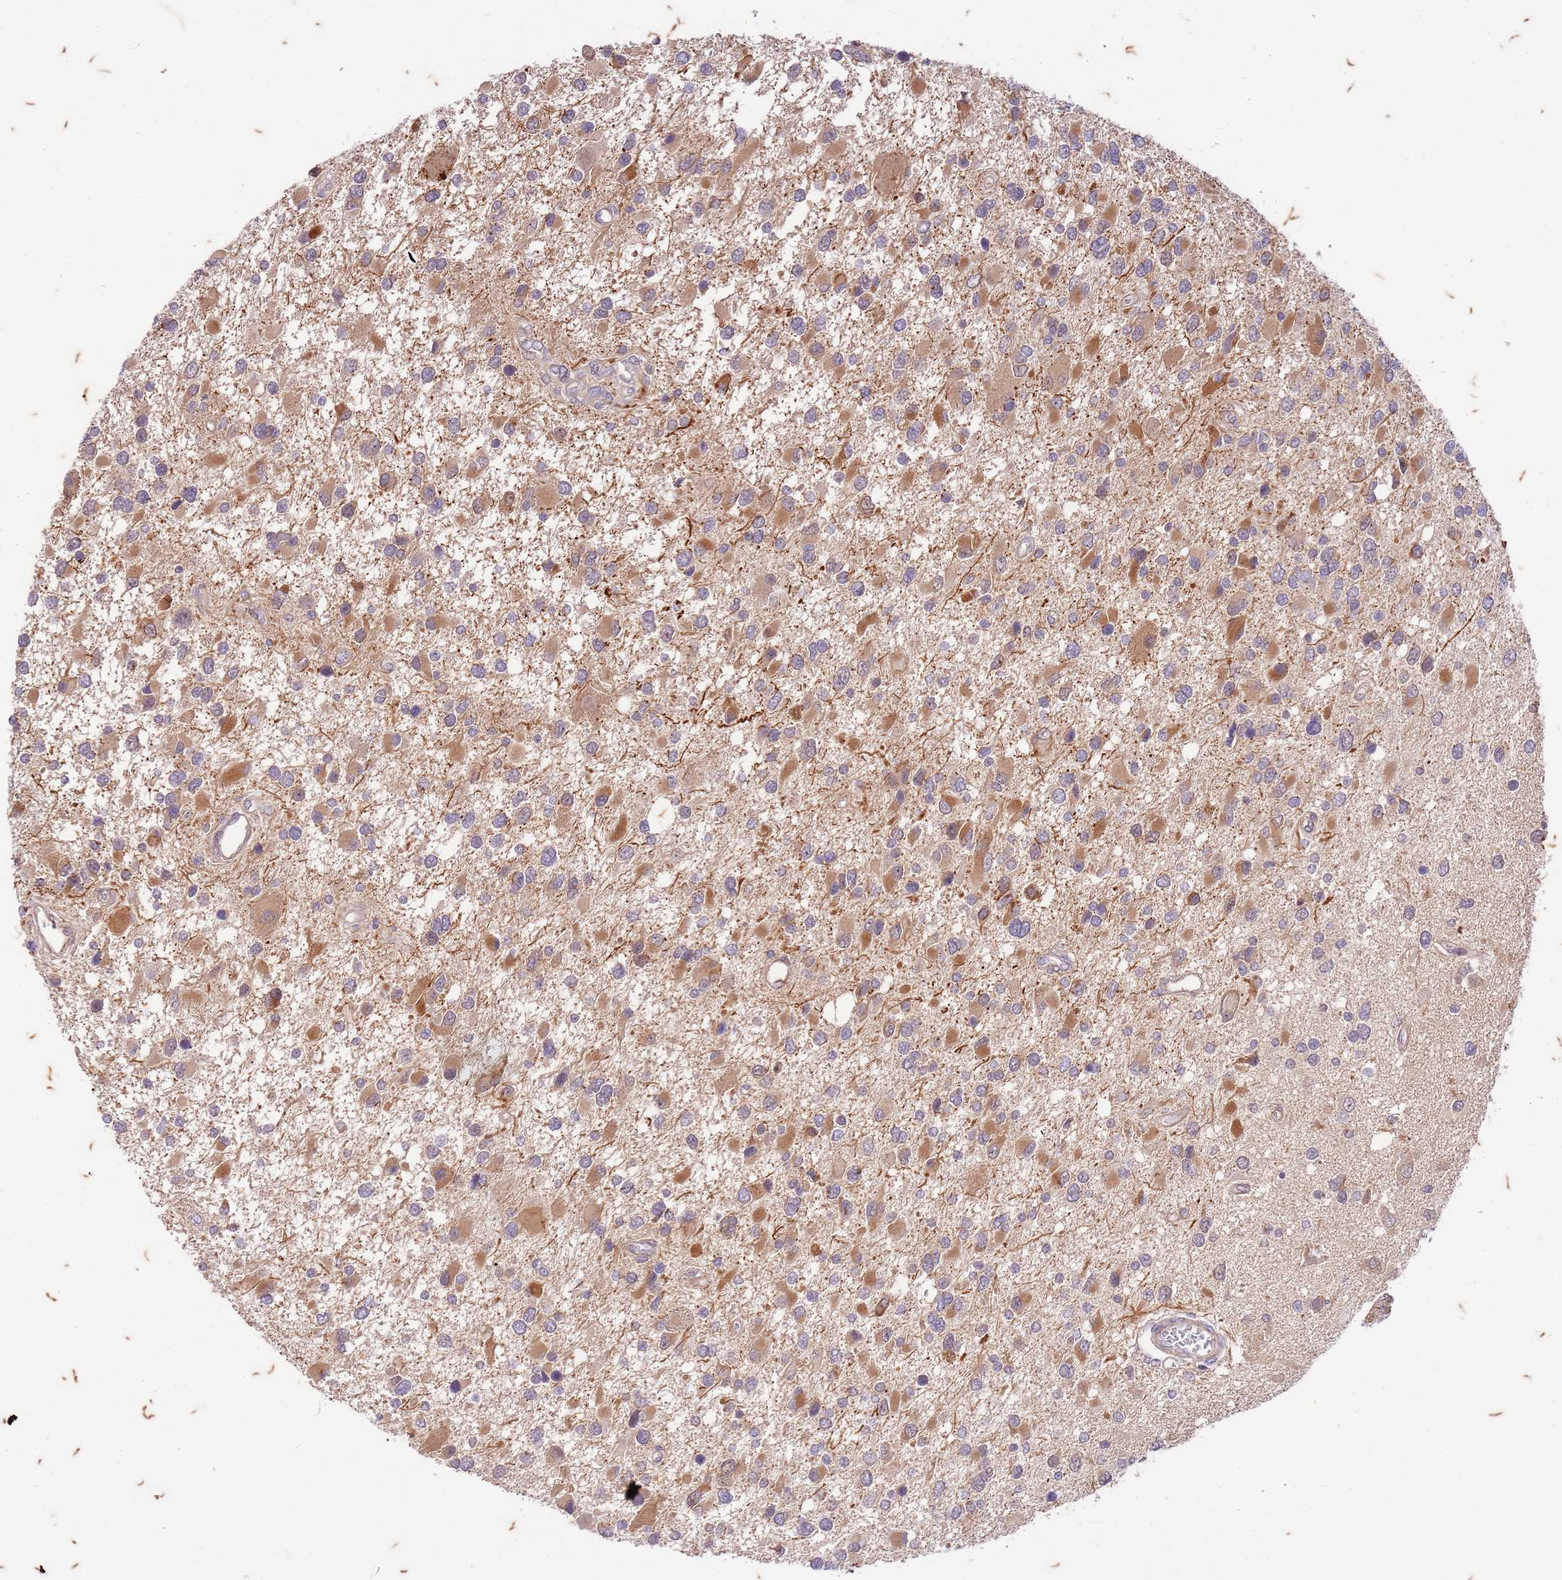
{"staining": {"intensity": "moderate", "quantity": ">75%", "location": "cytoplasmic/membranous"}, "tissue": "glioma", "cell_type": "Tumor cells", "image_type": "cancer", "snomed": [{"axis": "morphology", "description": "Glioma, malignant, High grade"}, {"axis": "topography", "description": "Brain"}], "caption": "Protein staining of glioma tissue demonstrates moderate cytoplasmic/membranous expression in approximately >75% of tumor cells.", "gene": "RAPGEF3", "patient": {"sex": "male", "age": 53}}